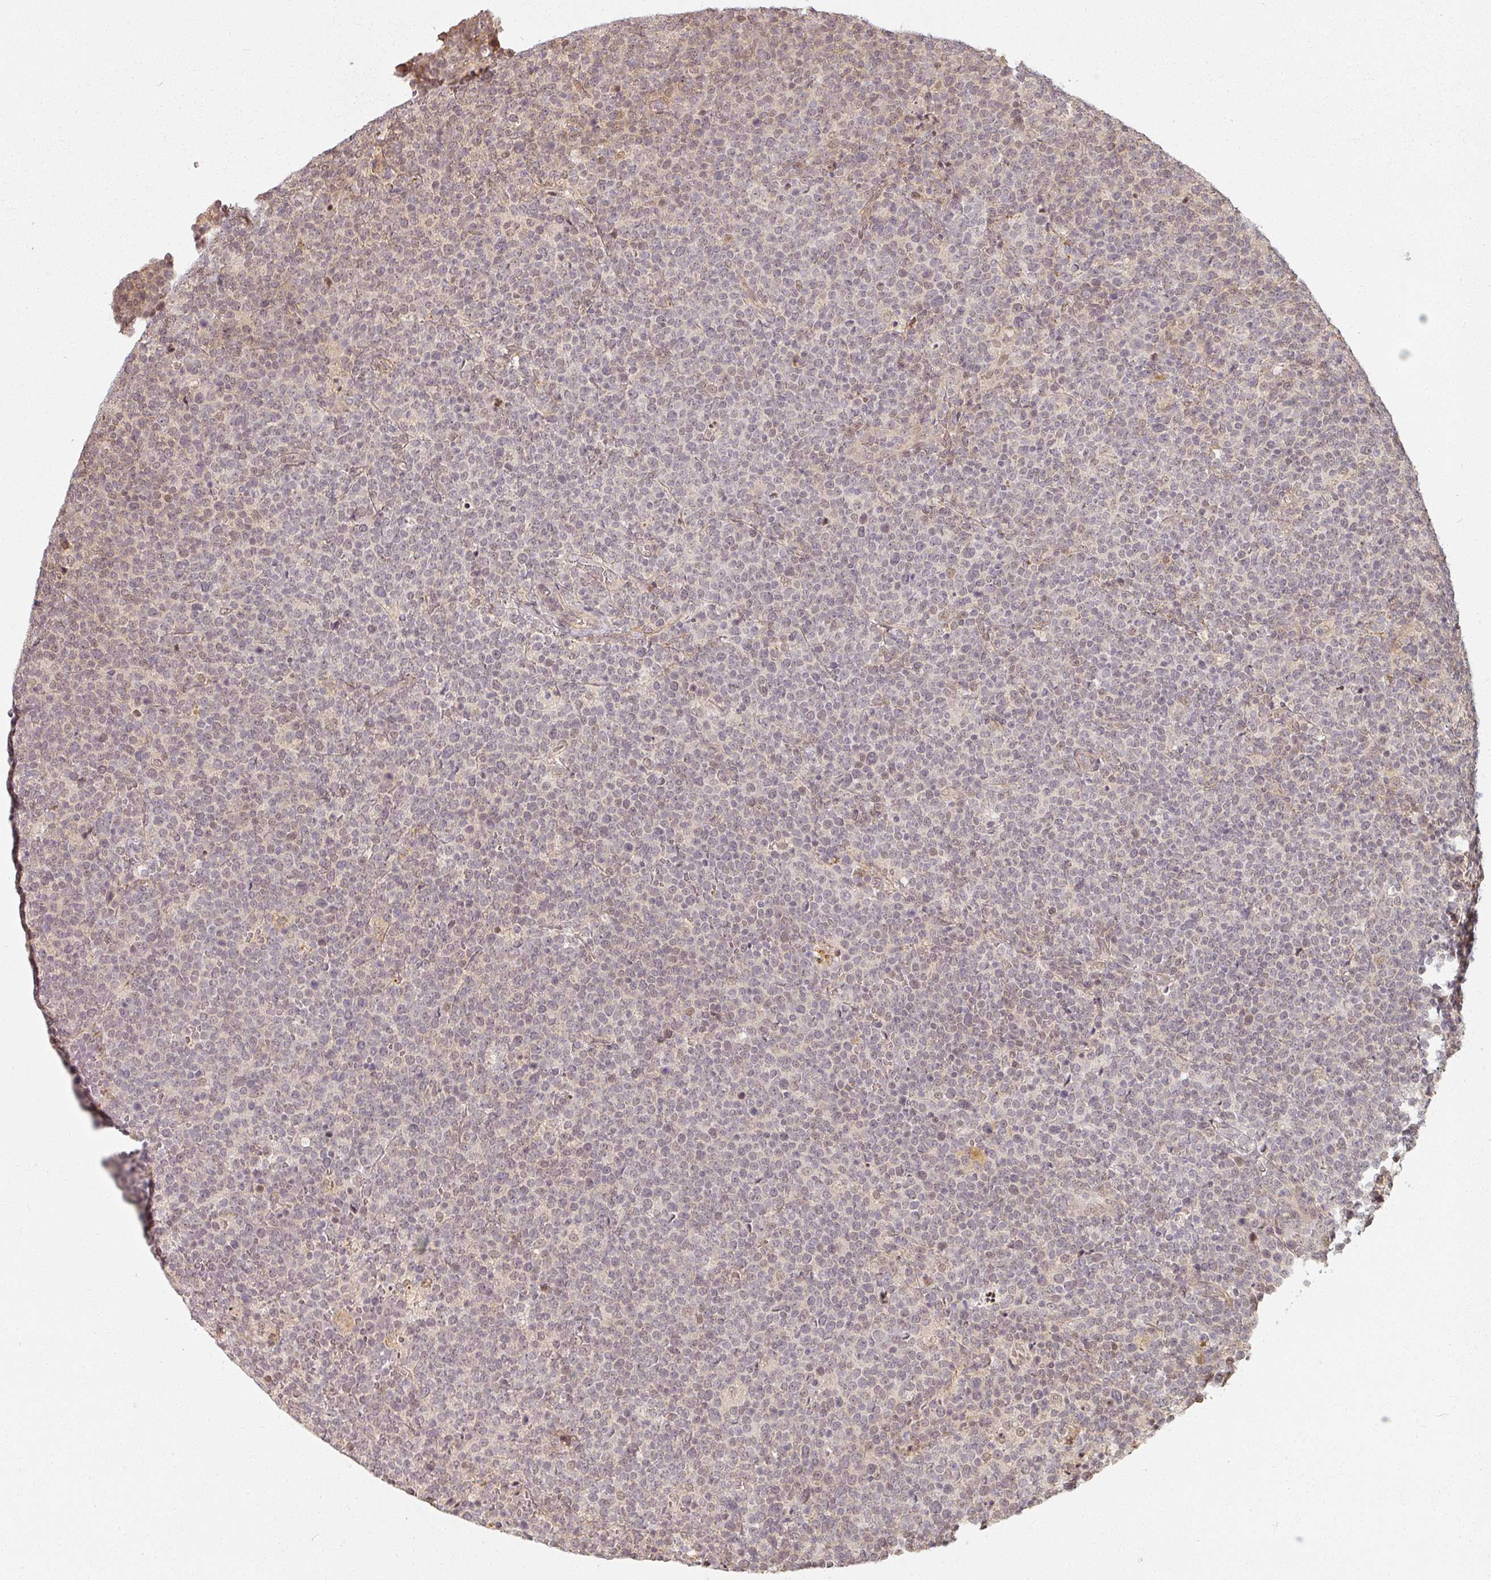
{"staining": {"intensity": "weak", "quantity": "25%-75%", "location": "nuclear"}, "tissue": "lymphoma", "cell_type": "Tumor cells", "image_type": "cancer", "snomed": [{"axis": "morphology", "description": "Malignant lymphoma, non-Hodgkin's type, High grade"}, {"axis": "topography", "description": "Lymph node"}], "caption": "Protein expression by immunohistochemistry shows weak nuclear staining in about 25%-75% of tumor cells in lymphoma.", "gene": "MED19", "patient": {"sex": "male", "age": 61}}